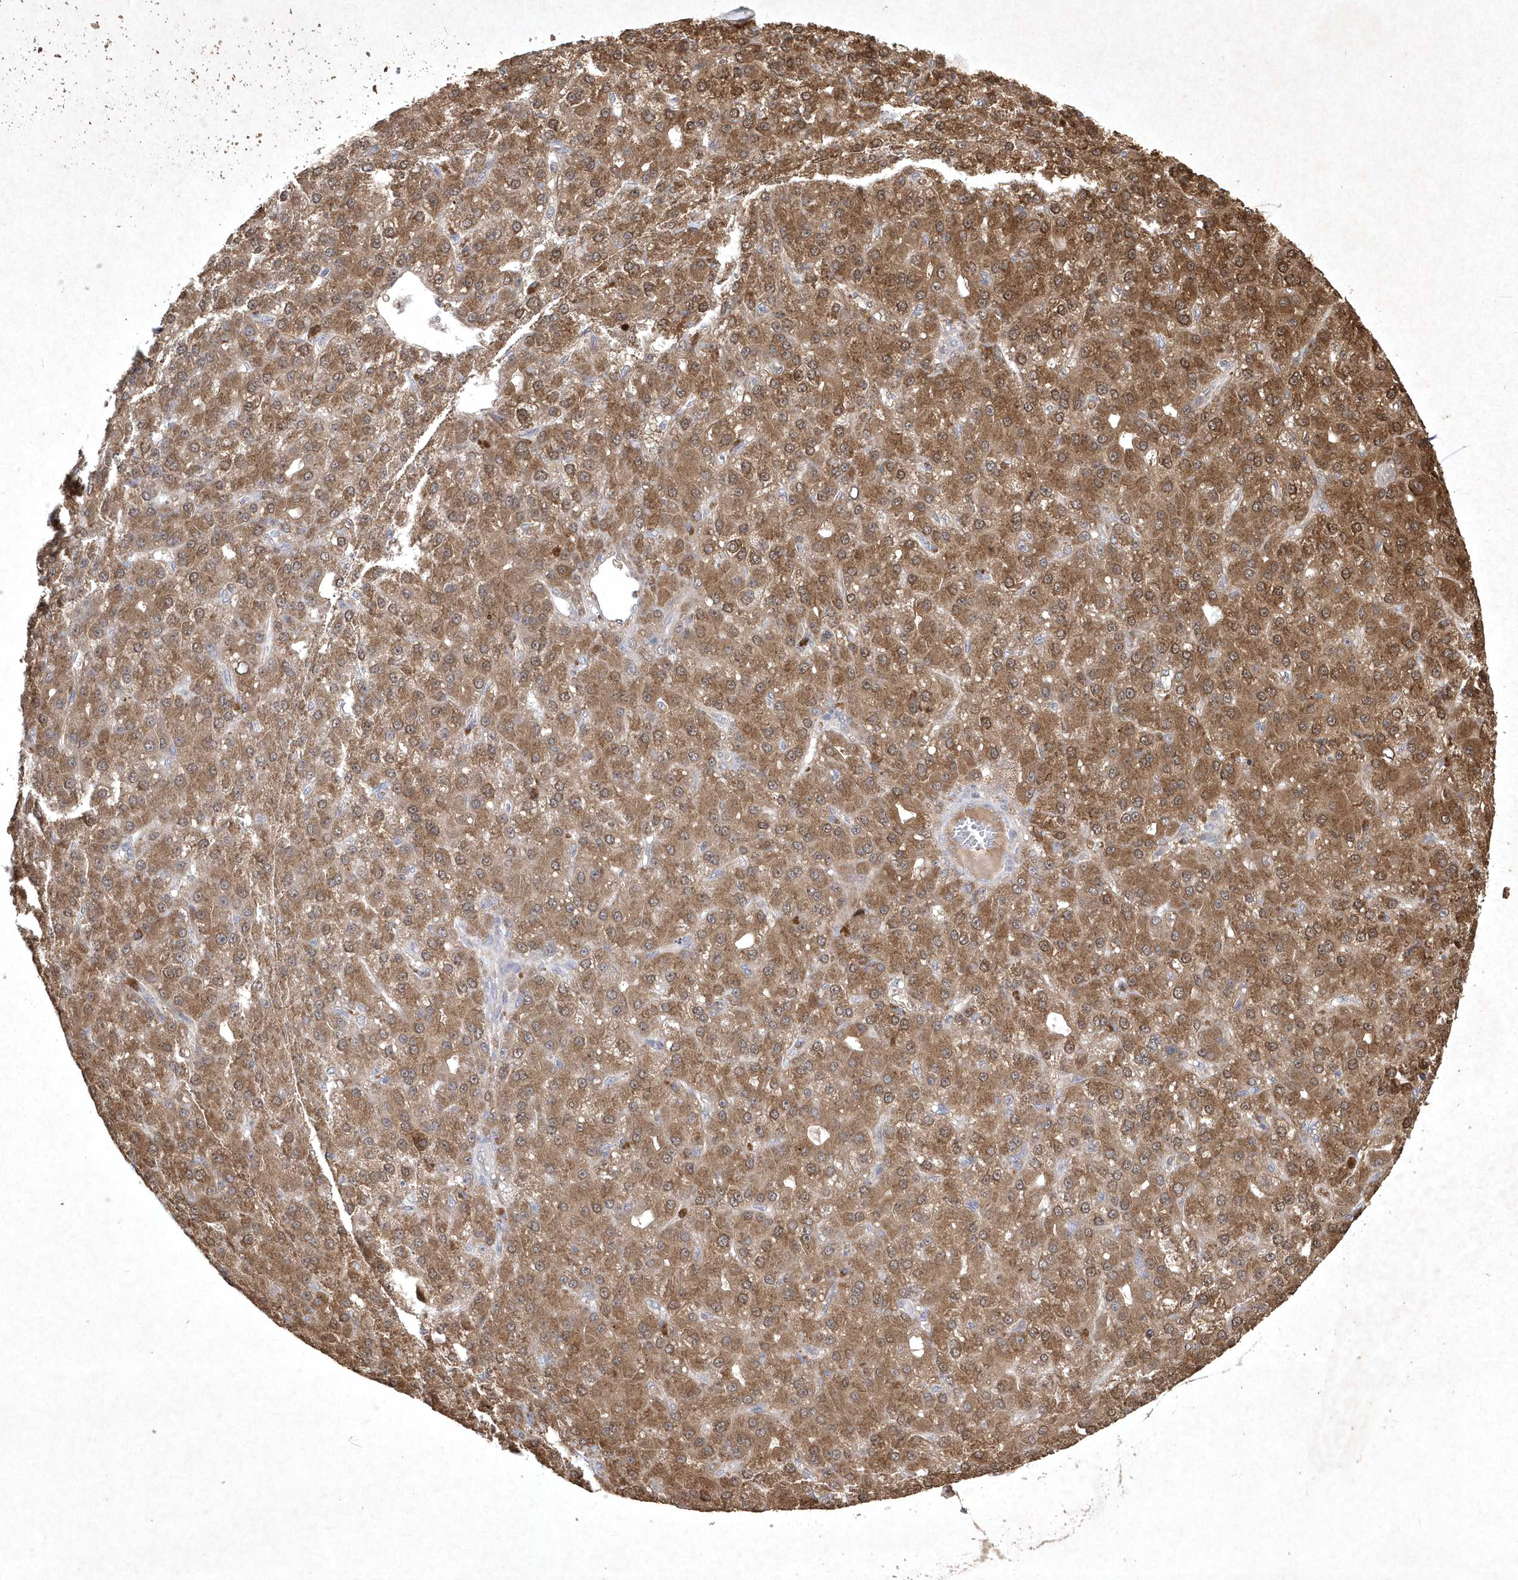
{"staining": {"intensity": "moderate", "quantity": ">75%", "location": "cytoplasmic/membranous"}, "tissue": "liver cancer", "cell_type": "Tumor cells", "image_type": "cancer", "snomed": [{"axis": "morphology", "description": "Carcinoma, Hepatocellular, NOS"}, {"axis": "topography", "description": "Liver"}], "caption": "Liver hepatocellular carcinoma stained with DAB immunohistochemistry shows medium levels of moderate cytoplasmic/membranous staining in about >75% of tumor cells.", "gene": "AKR7A2", "patient": {"sex": "male", "age": 67}}